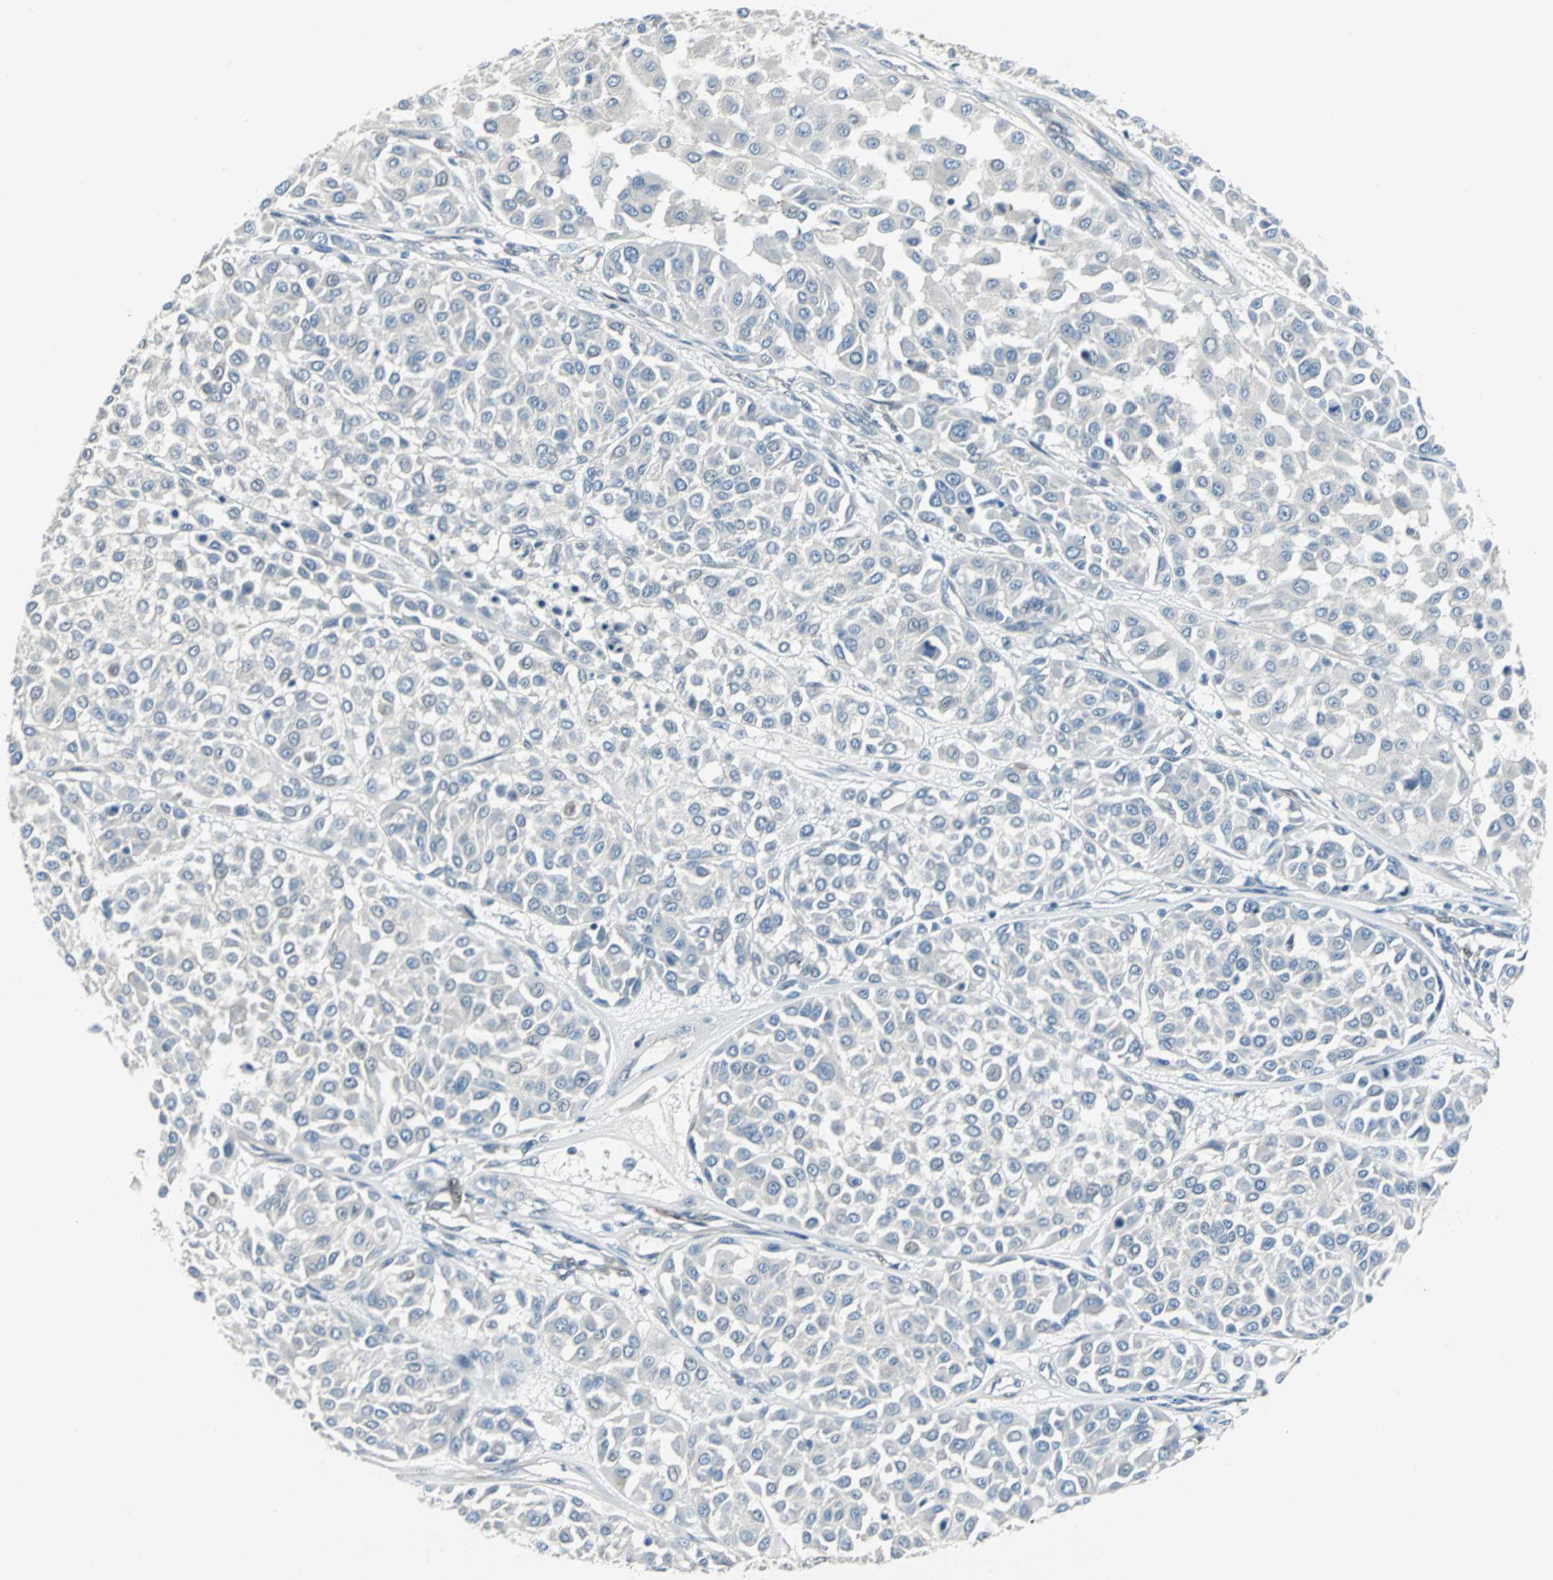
{"staining": {"intensity": "negative", "quantity": "none", "location": "none"}, "tissue": "melanoma", "cell_type": "Tumor cells", "image_type": "cancer", "snomed": [{"axis": "morphology", "description": "Malignant melanoma, Metastatic site"}, {"axis": "topography", "description": "Soft tissue"}], "caption": "Human melanoma stained for a protein using immunohistochemistry exhibits no expression in tumor cells.", "gene": "FHL2", "patient": {"sex": "male", "age": 41}}